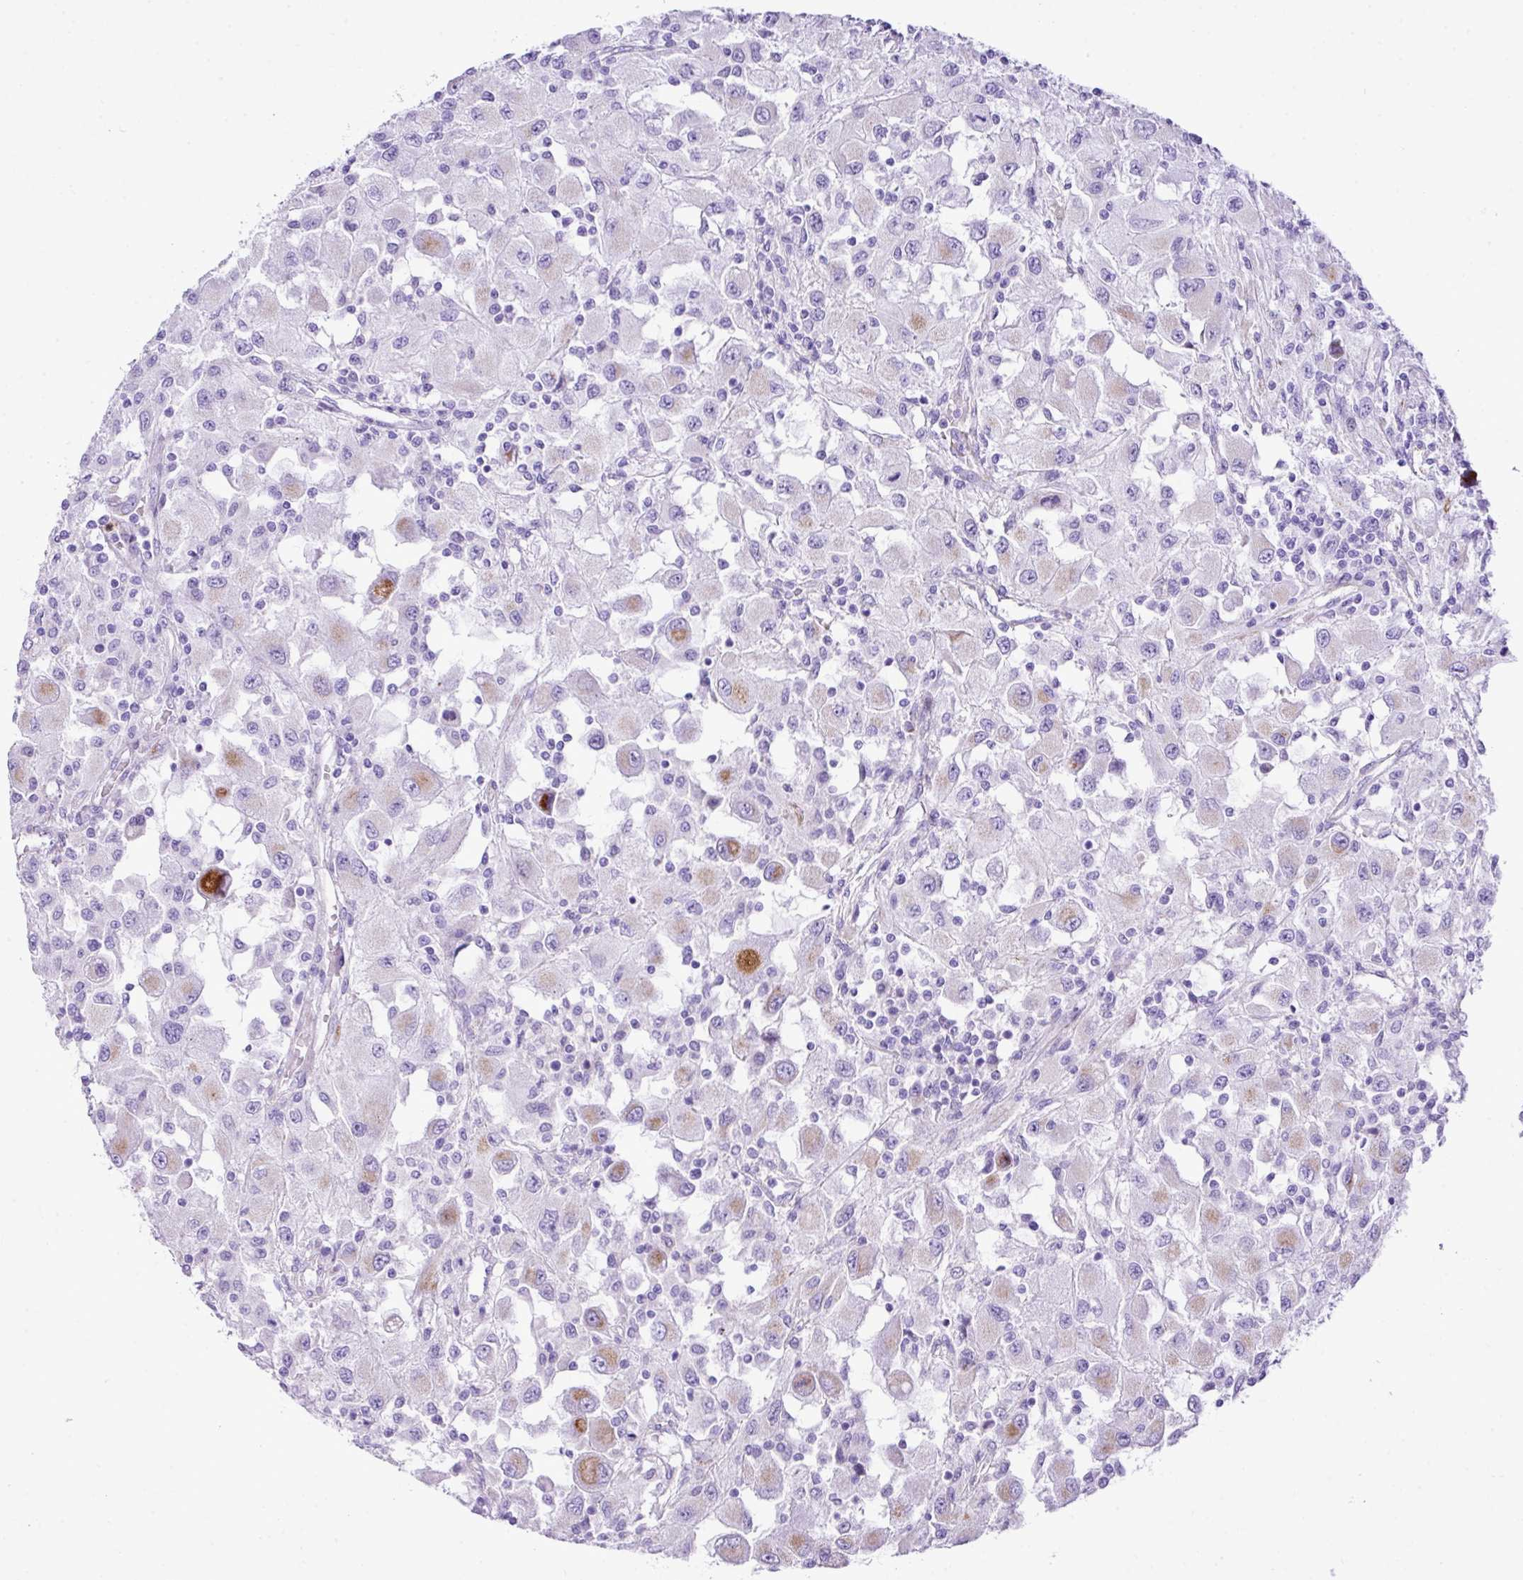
{"staining": {"intensity": "weak", "quantity": "<25%", "location": "cytoplasmic/membranous"}, "tissue": "renal cancer", "cell_type": "Tumor cells", "image_type": "cancer", "snomed": [{"axis": "morphology", "description": "Adenocarcinoma, NOS"}, {"axis": "topography", "description": "Kidney"}], "caption": "DAB immunohistochemical staining of renal cancer (adenocarcinoma) shows no significant staining in tumor cells.", "gene": "RCAN2", "patient": {"sex": "female", "age": 67}}